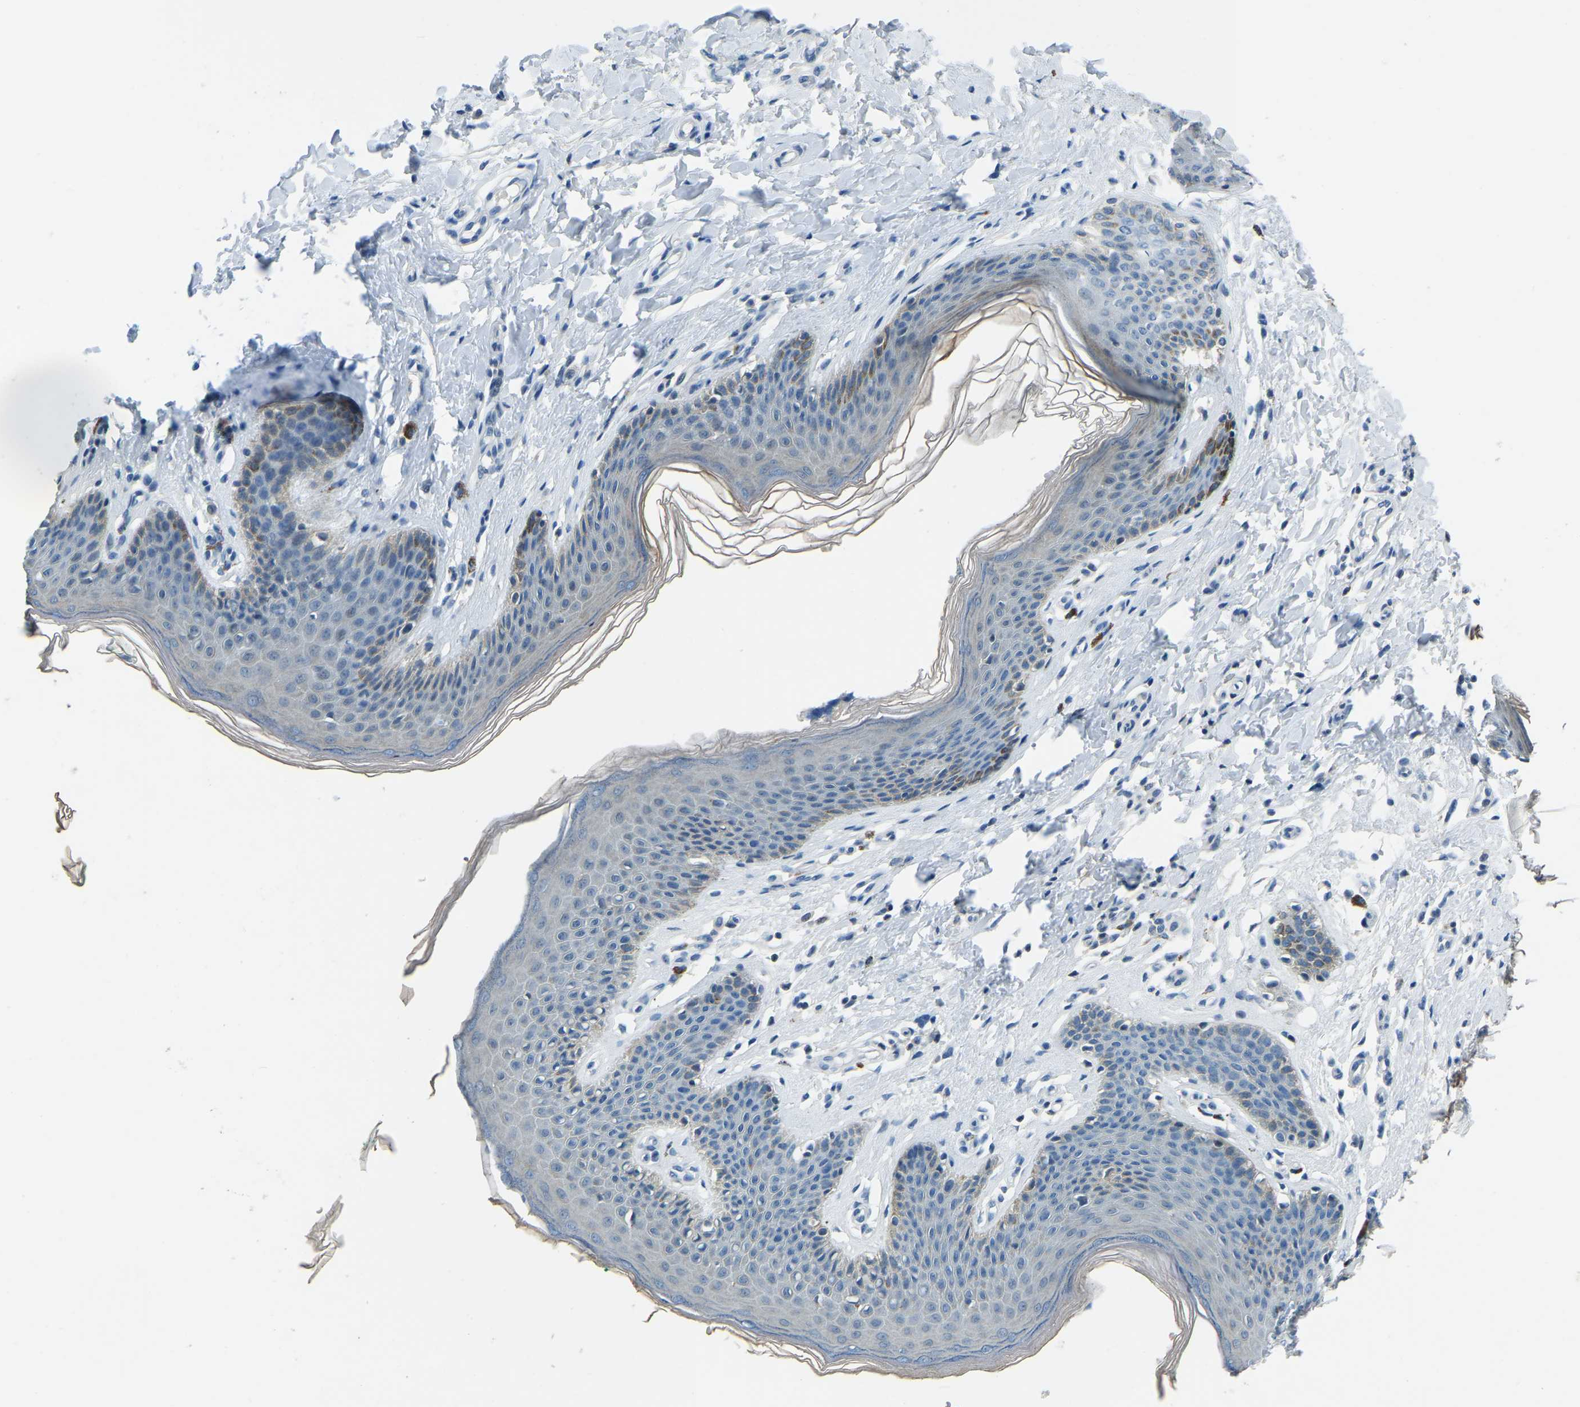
{"staining": {"intensity": "weak", "quantity": "<25%", "location": "cytoplasmic/membranous"}, "tissue": "skin", "cell_type": "Epidermal cells", "image_type": "normal", "snomed": [{"axis": "morphology", "description": "Normal tissue, NOS"}, {"axis": "topography", "description": "Vulva"}], "caption": "Immunohistochemistry photomicrograph of benign skin: skin stained with DAB reveals no significant protein staining in epidermal cells.", "gene": "XIRP1", "patient": {"sex": "female", "age": 66}}